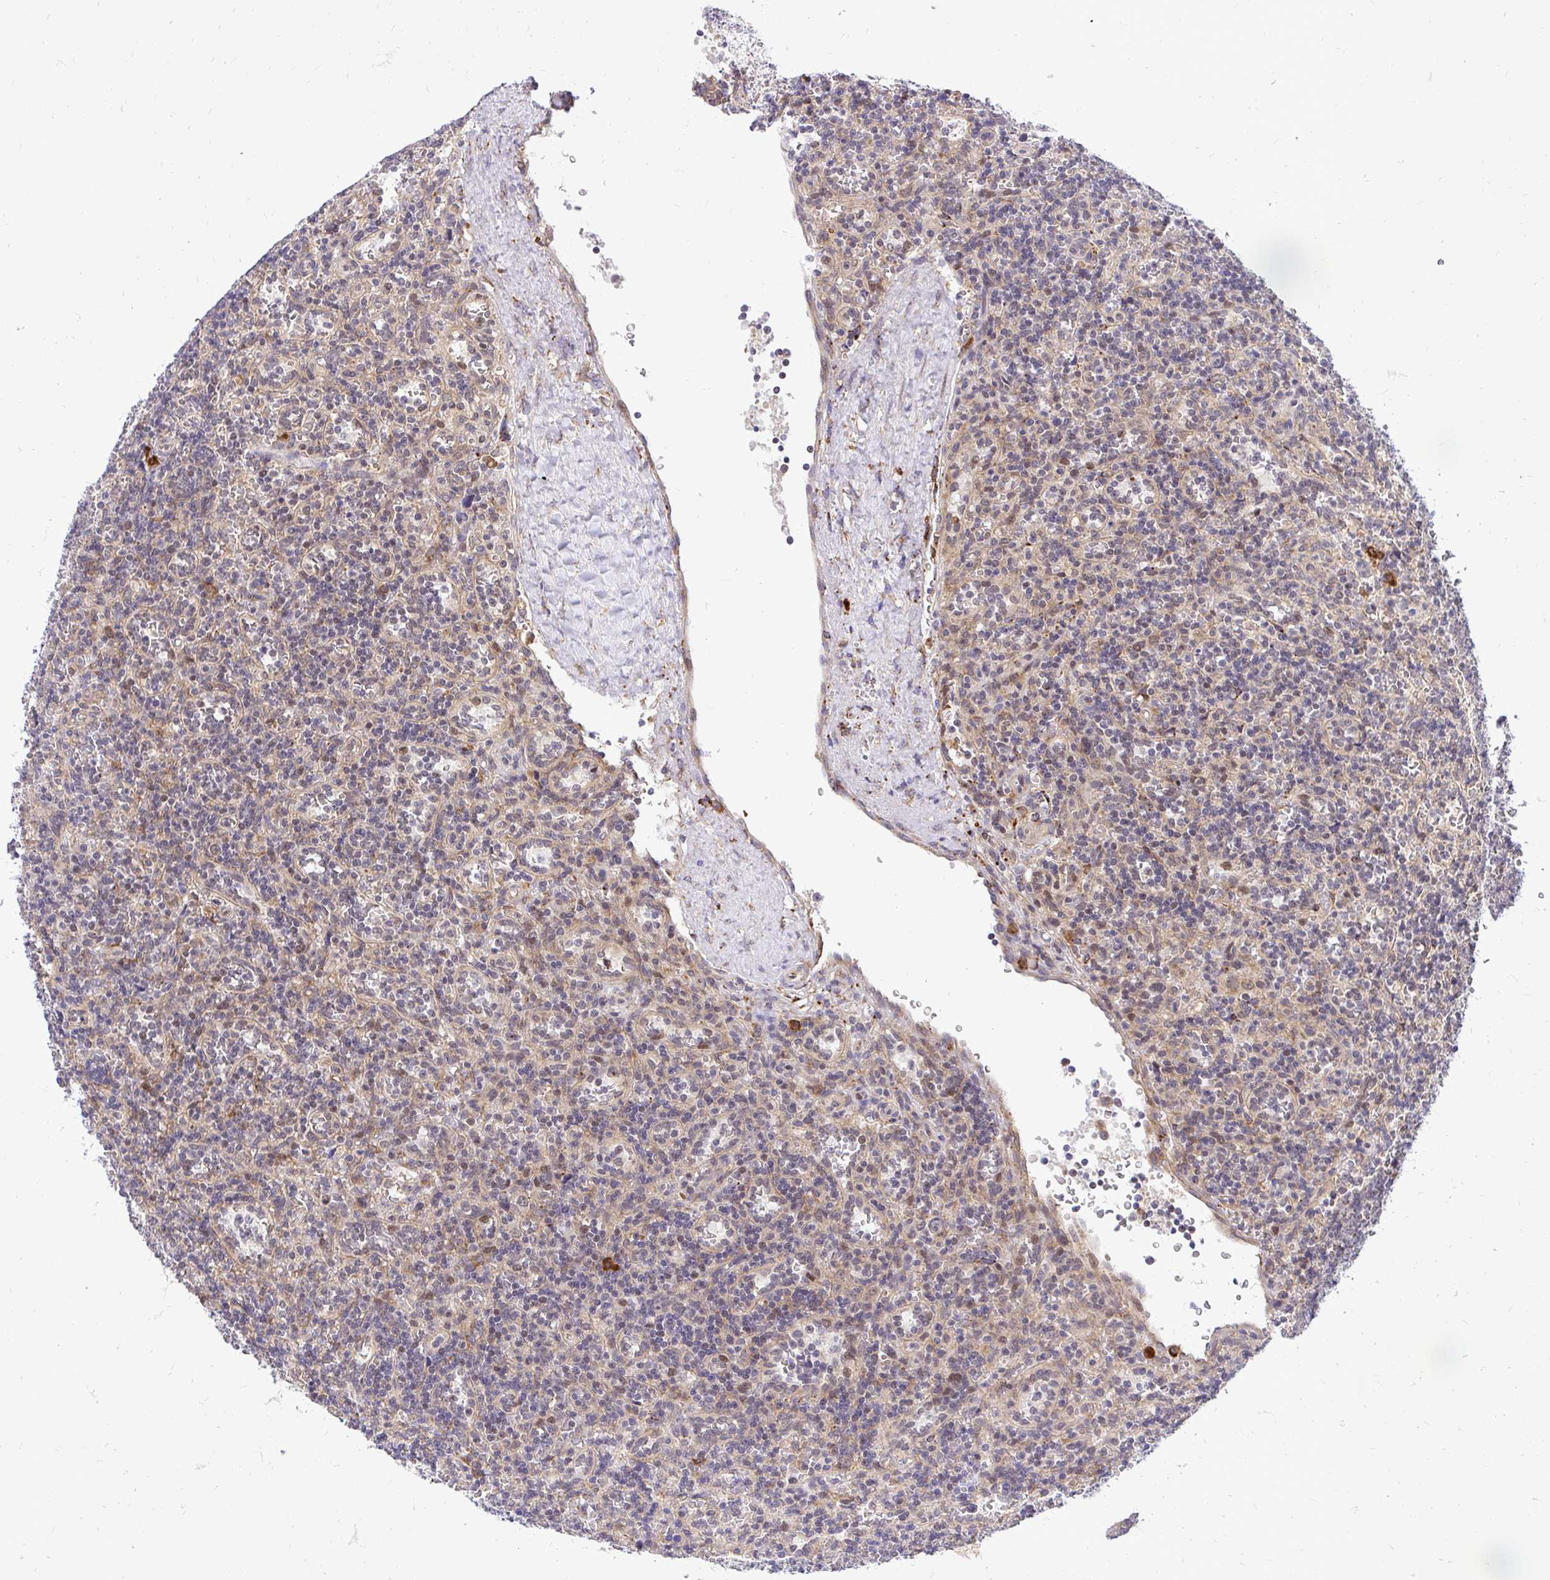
{"staining": {"intensity": "negative", "quantity": "none", "location": "none"}, "tissue": "lymphoma", "cell_type": "Tumor cells", "image_type": "cancer", "snomed": [{"axis": "morphology", "description": "Malignant lymphoma, non-Hodgkin's type, Low grade"}, {"axis": "topography", "description": "Spleen"}], "caption": "Malignant lymphoma, non-Hodgkin's type (low-grade) was stained to show a protein in brown. There is no significant positivity in tumor cells. (Brightfield microscopy of DAB immunohistochemistry at high magnification).", "gene": "NAALAD2", "patient": {"sex": "male", "age": 73}}